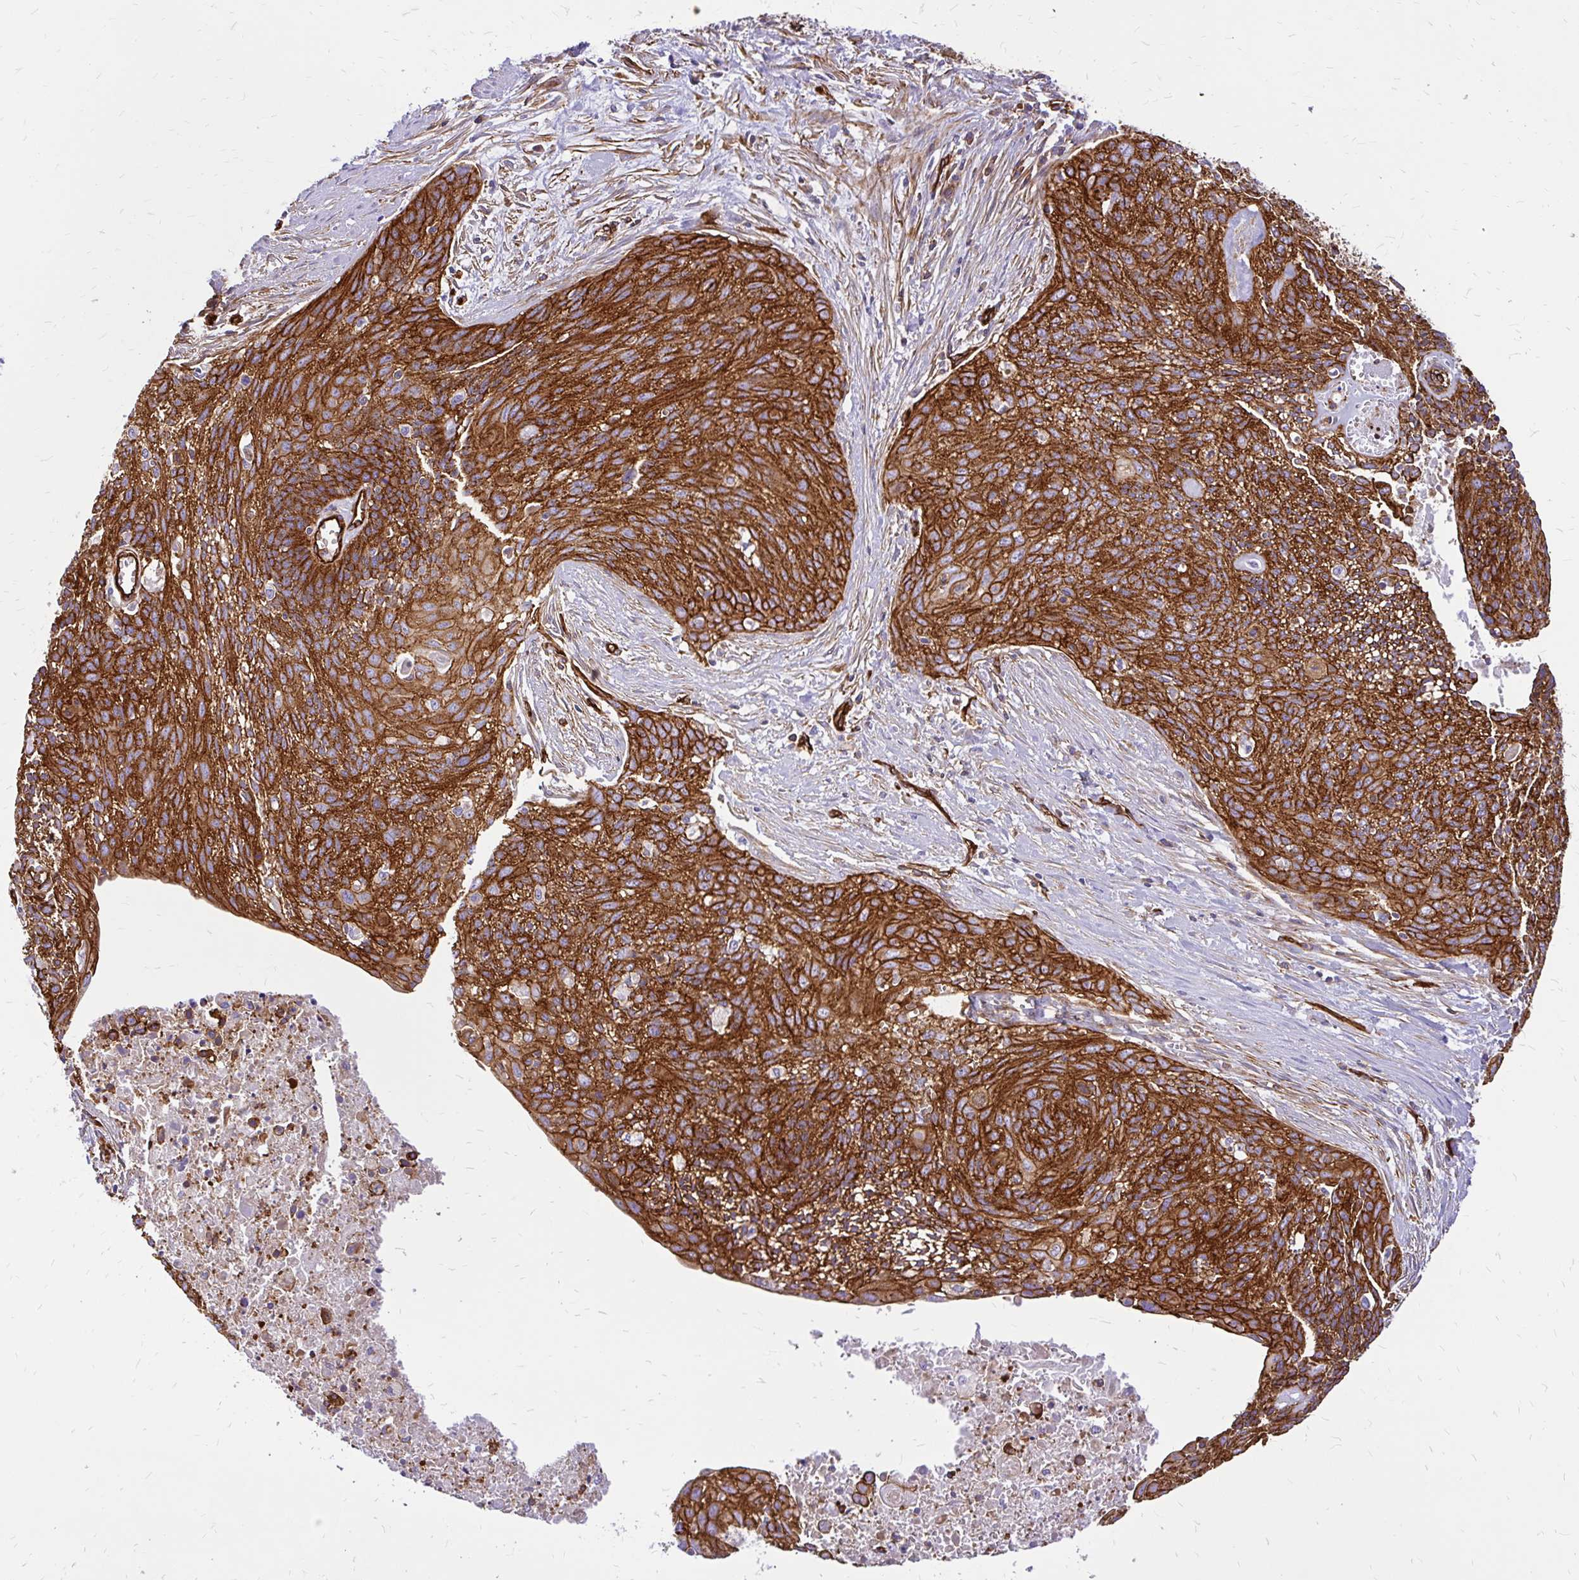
{"staining": {"intensity": "strong", "quantity": ">75%", "location": "cytoplasmic/membranous"}, "tissue": "cervical cancer", "cell_type": "Tumor cells", "image_type": "cancer", "snomed": [{"axis": "morphology", "description": "Squamous cell carcinoma, NOS"}, {"axis": "topography", "description": "Cervix"}], "caption": "Tumor cells demonstrate high levels of strong cytoplasmic/membranous expression in approximately >75% of cells in human squamous cell carcinoma (cervical). (Brightfield microscopy of DAB IHC at high magnification).", "gene": "MAP1LC3B", "patient": {"sex": "female", "age": 55}}